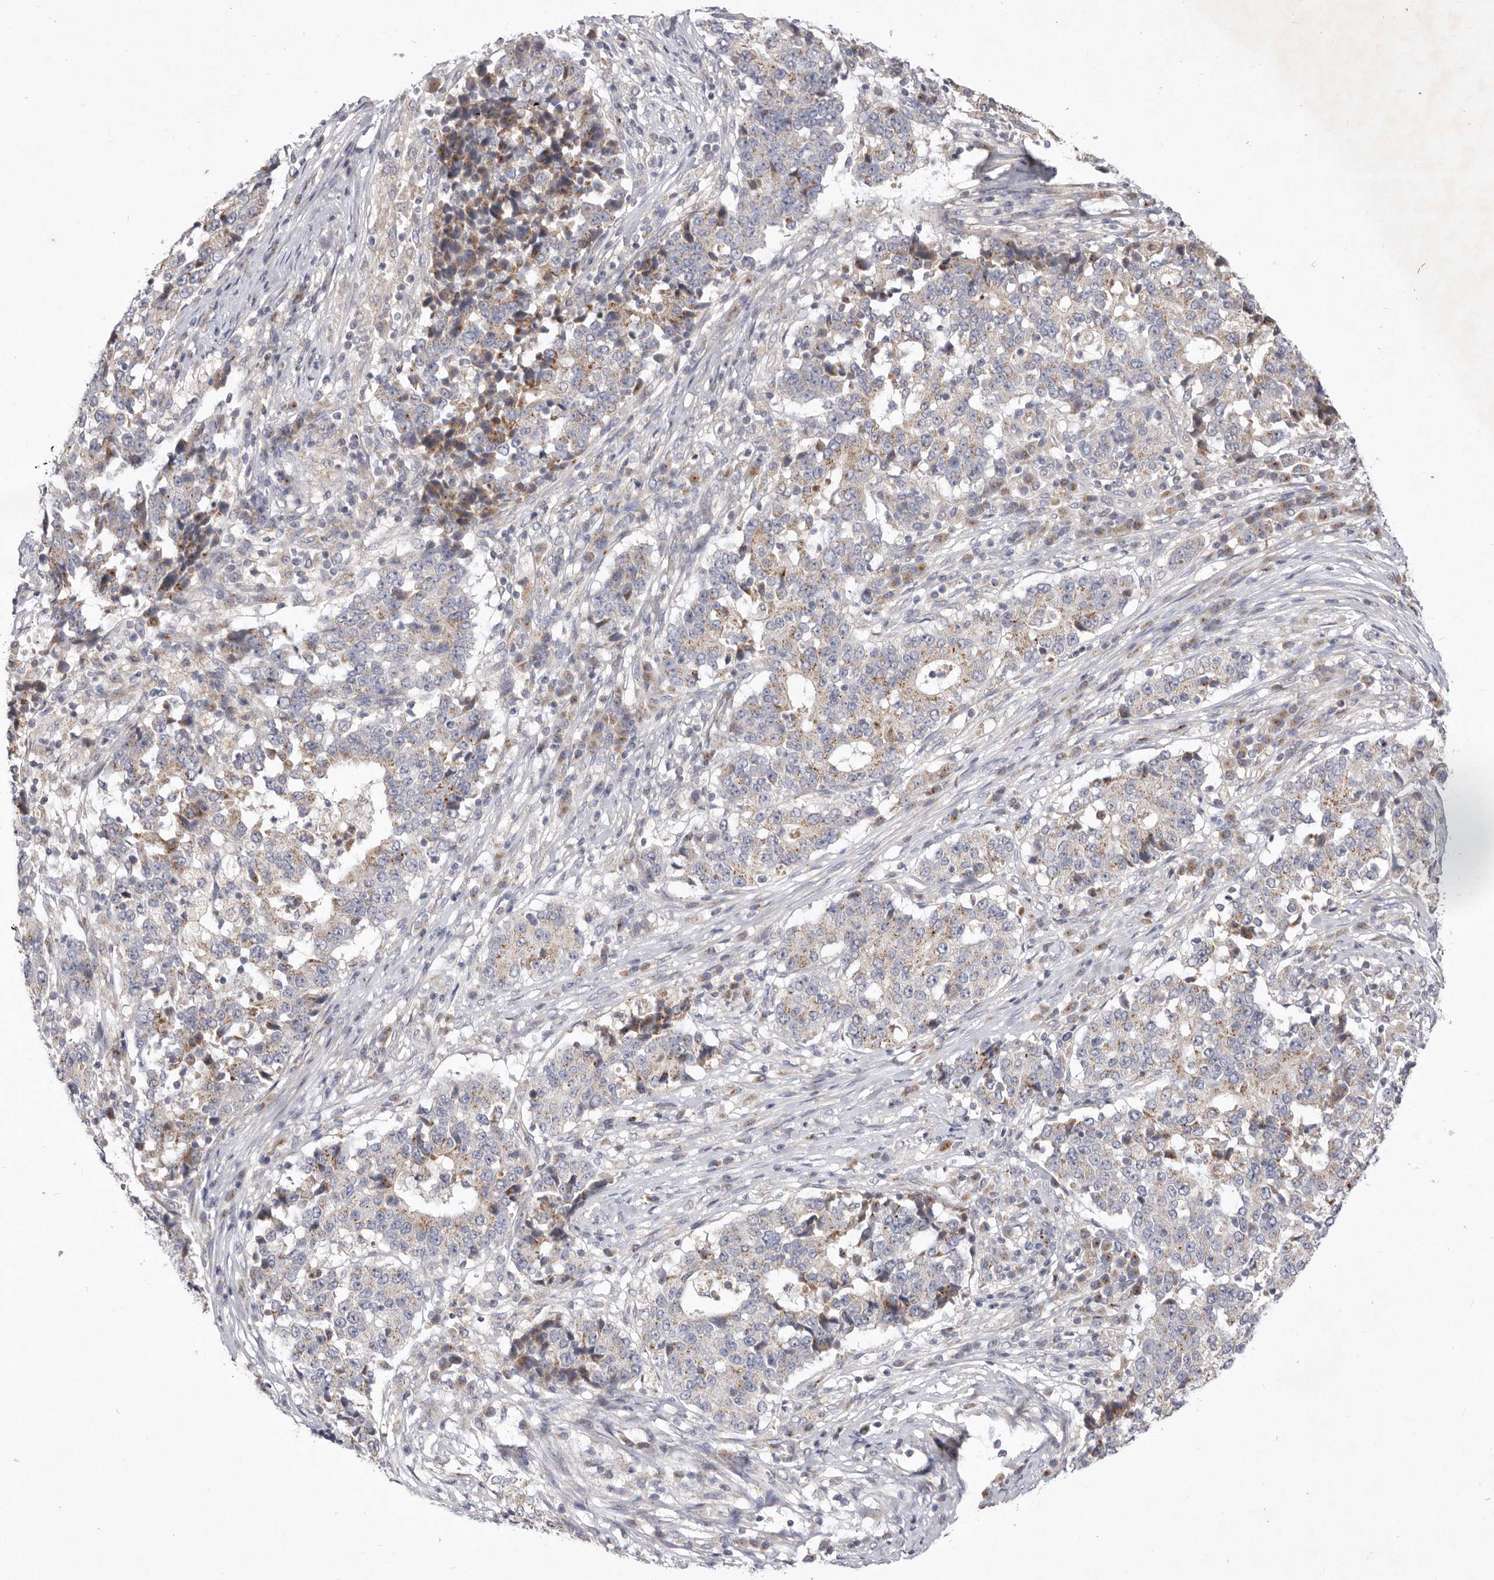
{"staining": {"intensity": "moderate", "quantity": "<25%", "location": "cytoplasmic/membranous"}, "tissue": "stomach cancer", "cell_type": "Tumor cells", "image_type": "cancer", "snomed": [{"axis": "morphology", "description": "Adenocarcinoma, NOS"}, {"axis": "topography", "description": "Stomach"}], "caption": "Tumor cells show low levels of moderate cytoplasmic/membranous positivity in approximately <25% of cells in human stomach adenocarcinoma.", "gene": "USP24", "patient": {"sex": "male", "age": 59}}